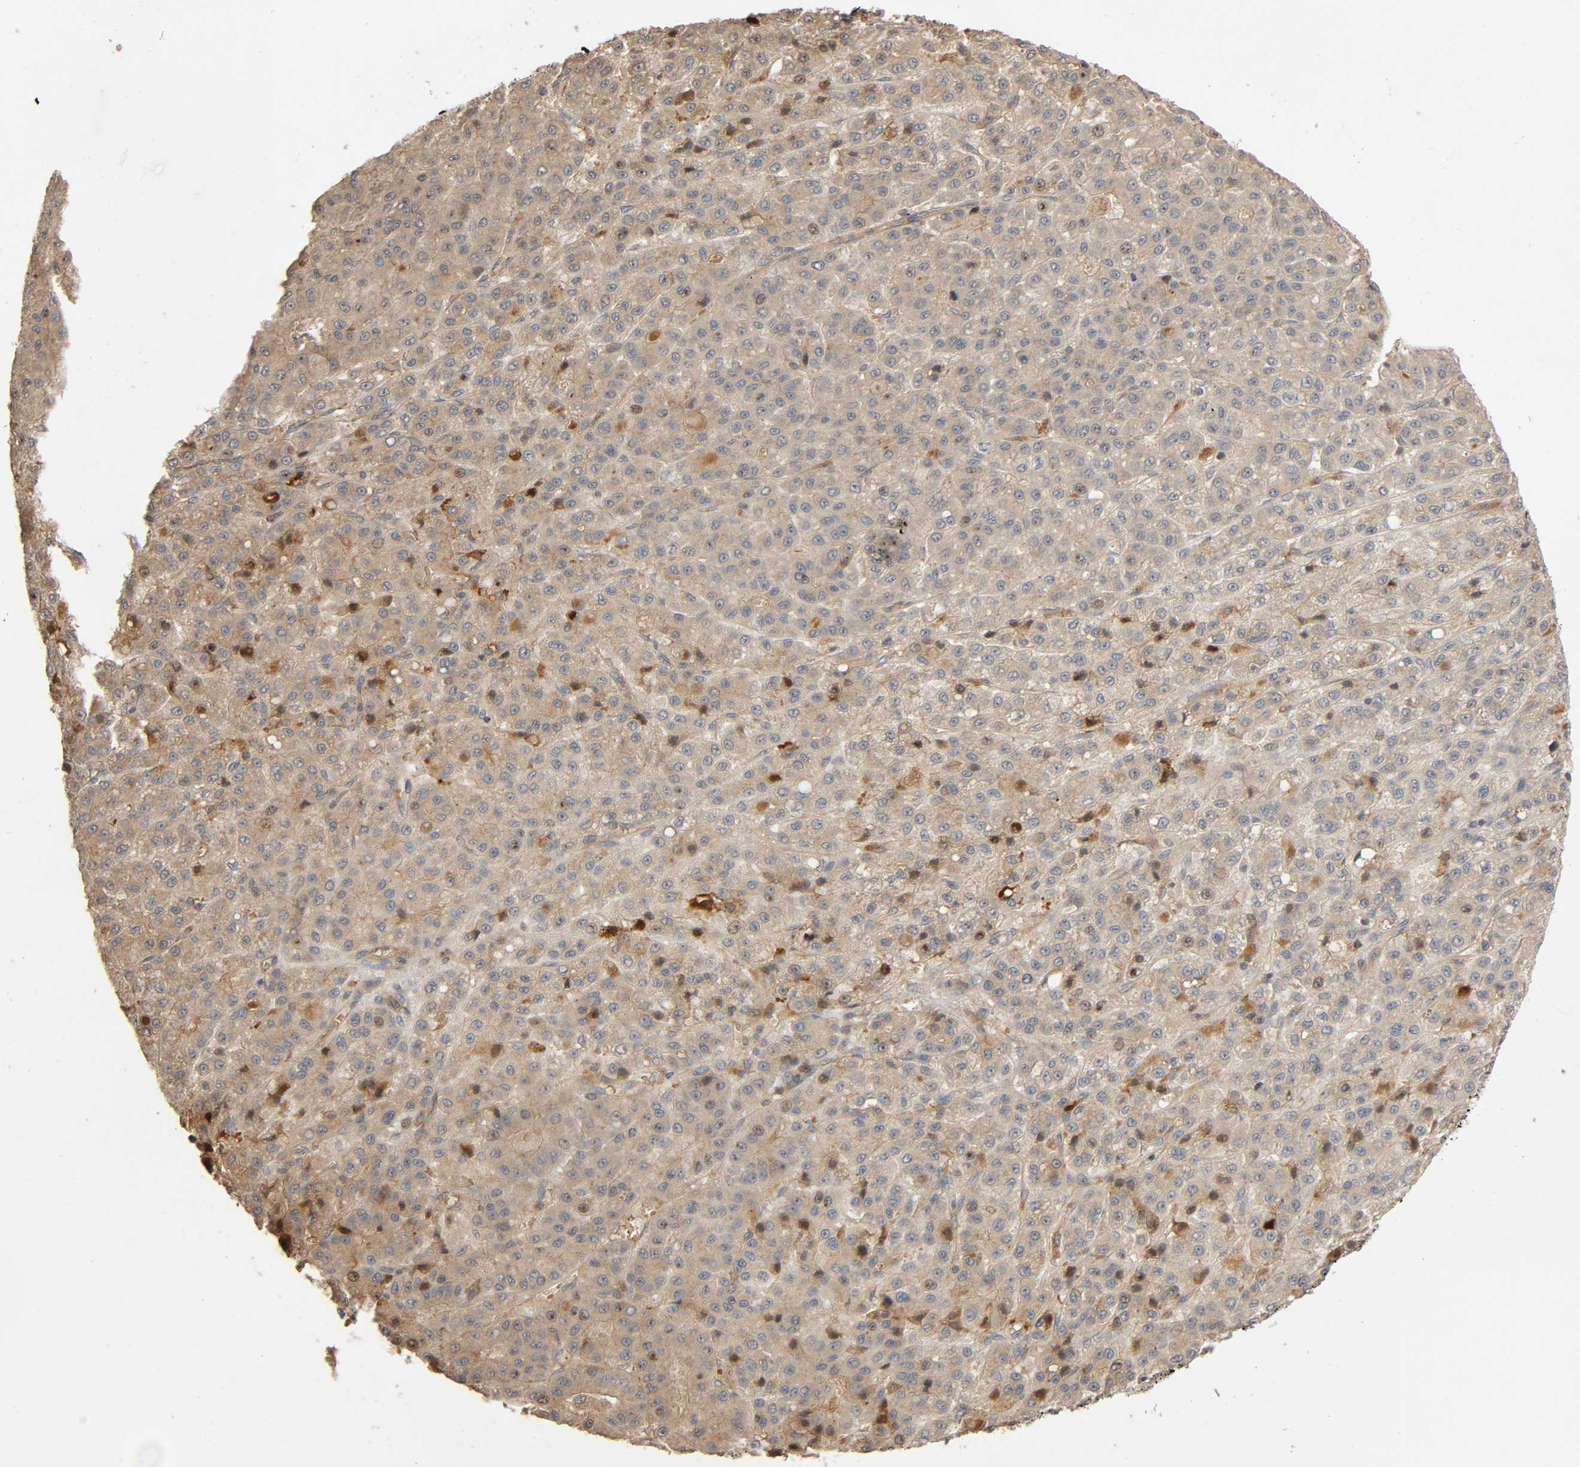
{"staining": {"intensity": "weak", "quantity": ">75%", "location": "cytoplasmic/membranous"}, "tissue": "liver cancer", "cell_type": "Tumor cells", "image_type": "cancer", "snomed": [{"axis": "morphology", "description": "Carcinoma, Hepatocellular, NOS"}, {"axis": "topography", "description": "Liver"}], "caption": "This micrograph shows hepatocellular carcinoma (liver) stained with immunohistochemistry (IHC) to label a protein in brown. The cytoplasmic/membranous of tumor cells show weak positivity for the protein. Nuclei are counter-stained blue.", "gene": "SGSM1", "patient": {"sex": "male", "age": 70}}